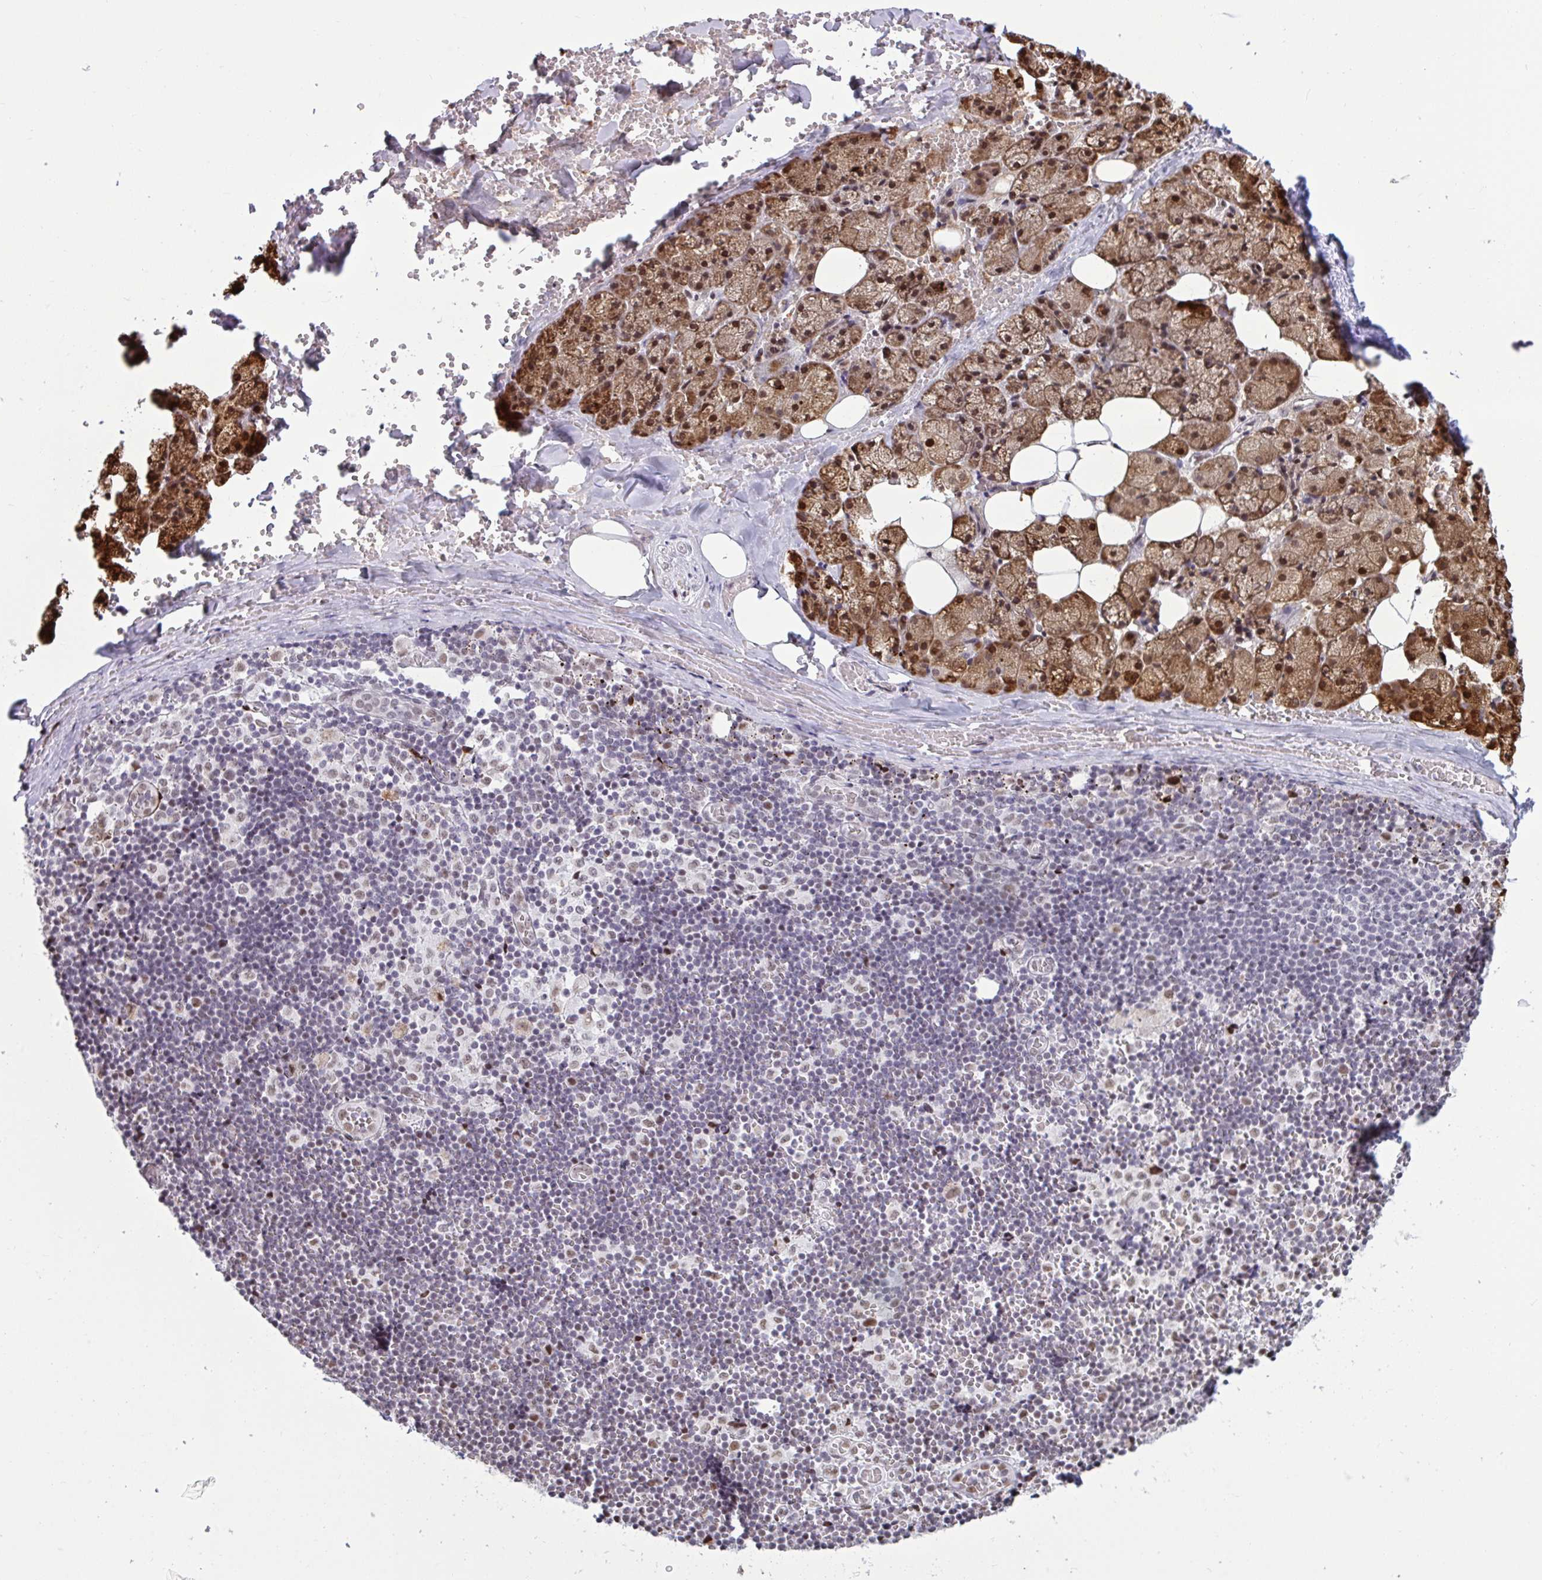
{"staining": {"intensity": "strong", "quantity": "25%-75%", "location": "cytoplasmic/membranous,nuclear"}, "tissue": "salivary gland", "cell_type": "Glandular cells", "image_type": "normal", "snomed": [{"axis": "morphology", "description": "Normal tissue, NOS"}, {"axis": "topography", "description": "Salivary gland"}, {"axis": "topography", "description": "Peripheral nerve tissue"}], "caption": "DAB (3,3'-diaminobenzidine) immunohistochemical staining of unremarkable salivary gland displays strong cytoplasmic/membranous,nuclear protein expression in about 25%-75% of glandular cells.", "gene": "CBFA2T2", "patient": {"sex": "male", "age": 38}}